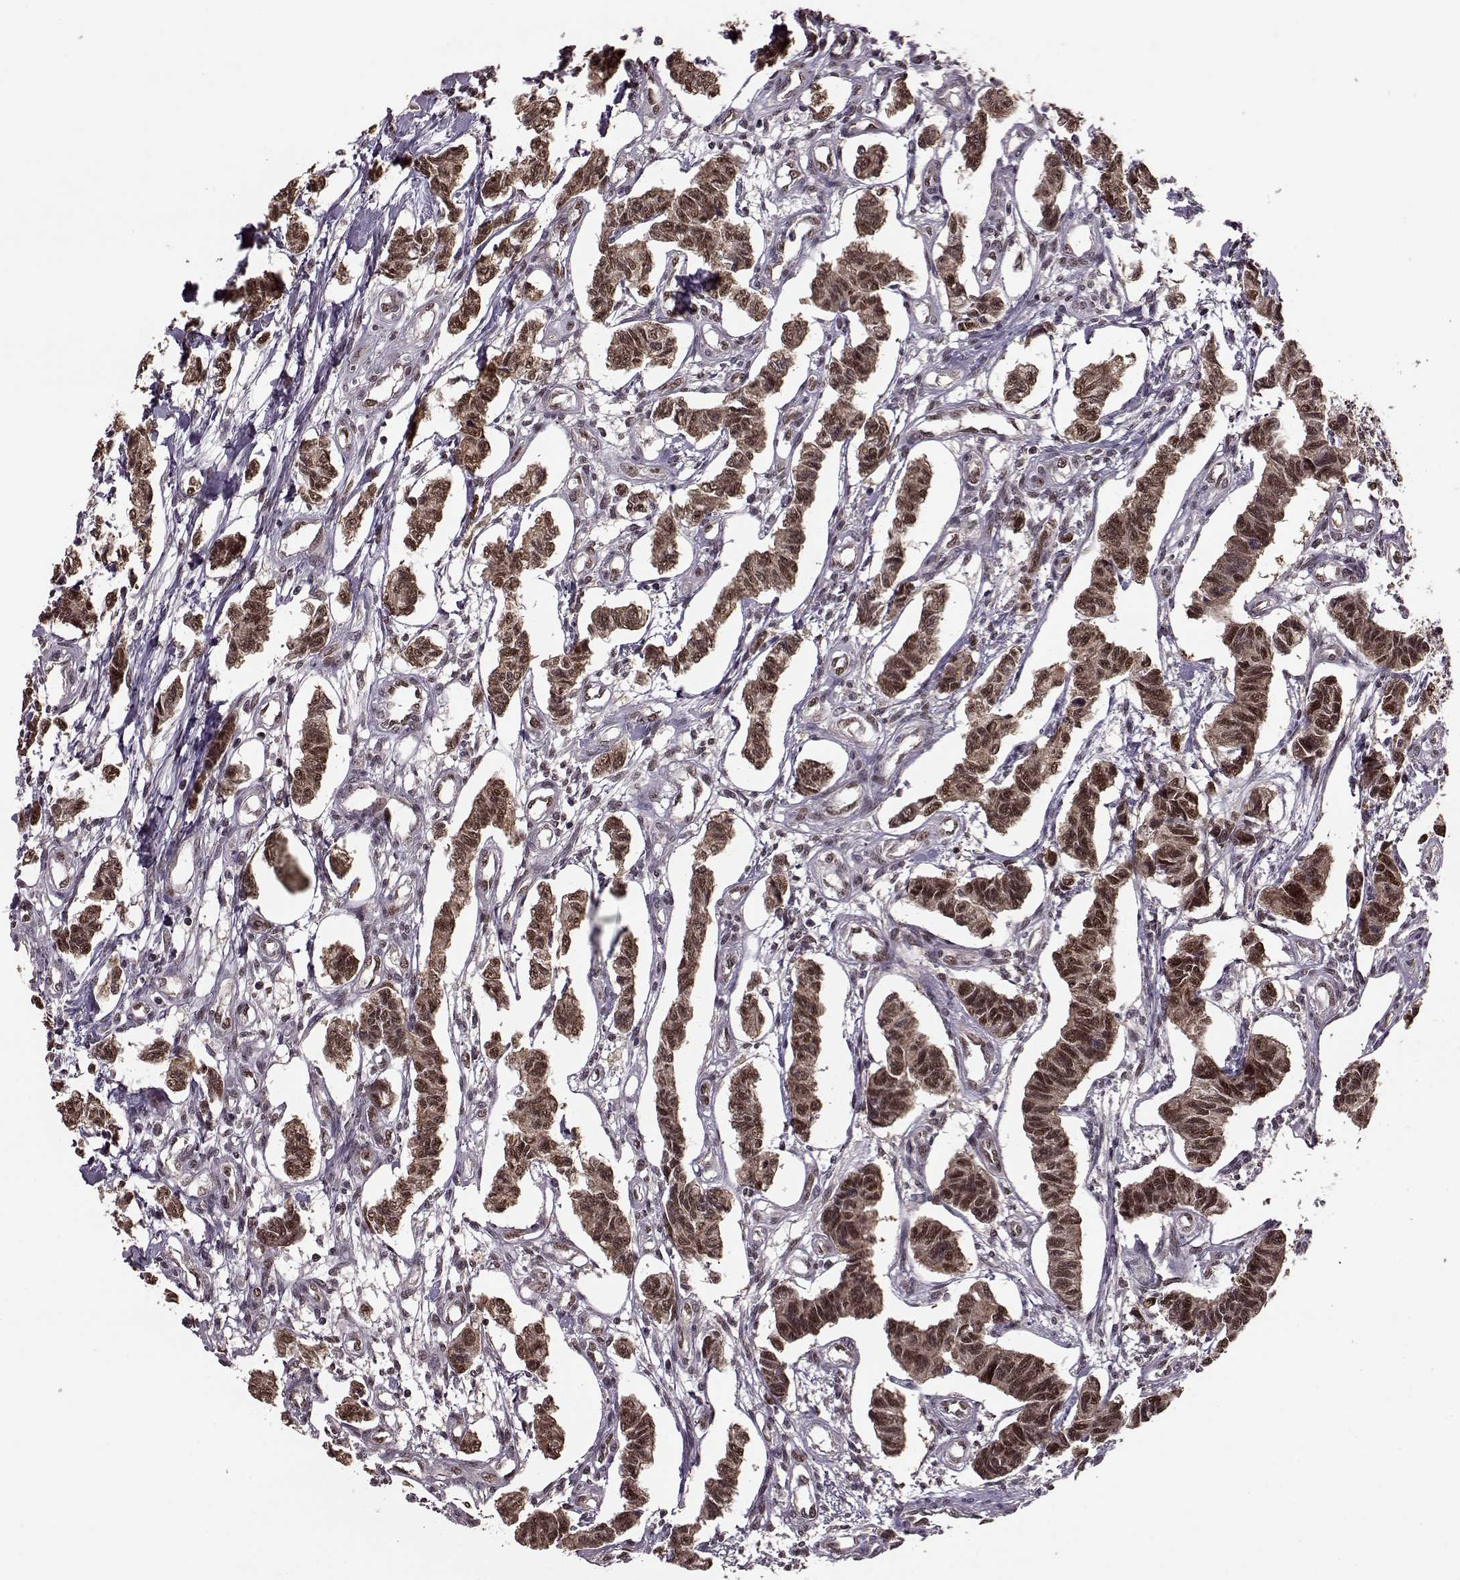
{"staining": {"intensity": "moderate", "quantity": ">75%", "location": "nuclear"}, "tissue": "carcinoid", "cell_type": "Tumor cells", "image_type": "cancer", "snomed": [{"axis": "morphology", "description": "Carcinoid, malignant, NOS"}, {"axis": "topography", "description": "Kidney"}], "caption": "DAB immunohistochemical staining of carcinoid exhibits moderate nuclear protein staining in about >75% of tumor cells. The staining was performed using DAB to visualize the protein expression in brown, while the nuclei were stained in blue with hematoxylin (Magnification: 20x).", "gene": "FTO", "patient": {"sex": "female", "age": 41}}